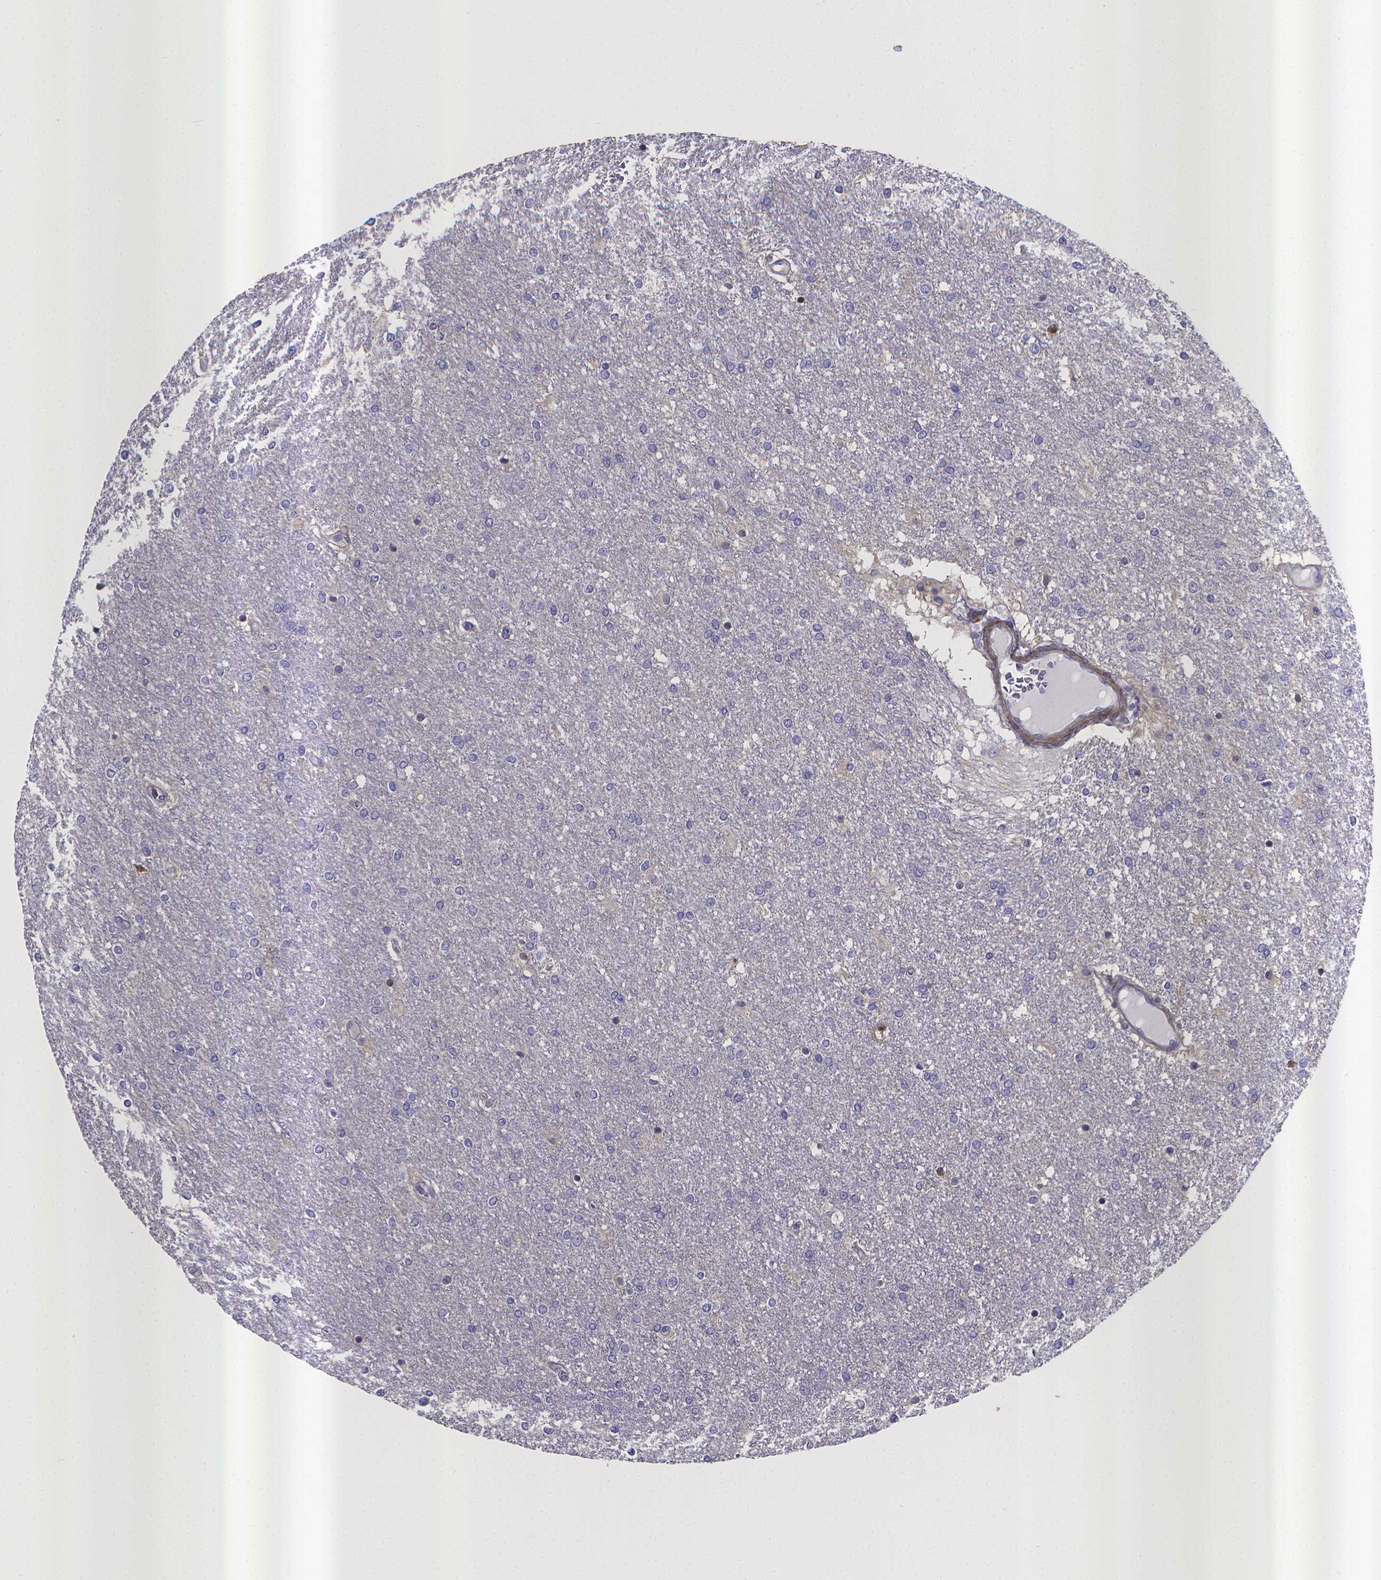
{"staining": {"intensity": "negative", "quantity": "none", "location": "none"}, "tissue": "glioma", "cell_type": "Tumor cells", "image_type": "cancer", "snomed": [{"axis": "morphology", "description": "Glioma, malignant, High grade"}, {"axis": "topography", "description": "Brain"}], "caption": "Tumor cells are negative for protein expression in human malignant glioma (high-grade).", "gene": "RERG", "patient": {"sex": "female", "age": 61}}